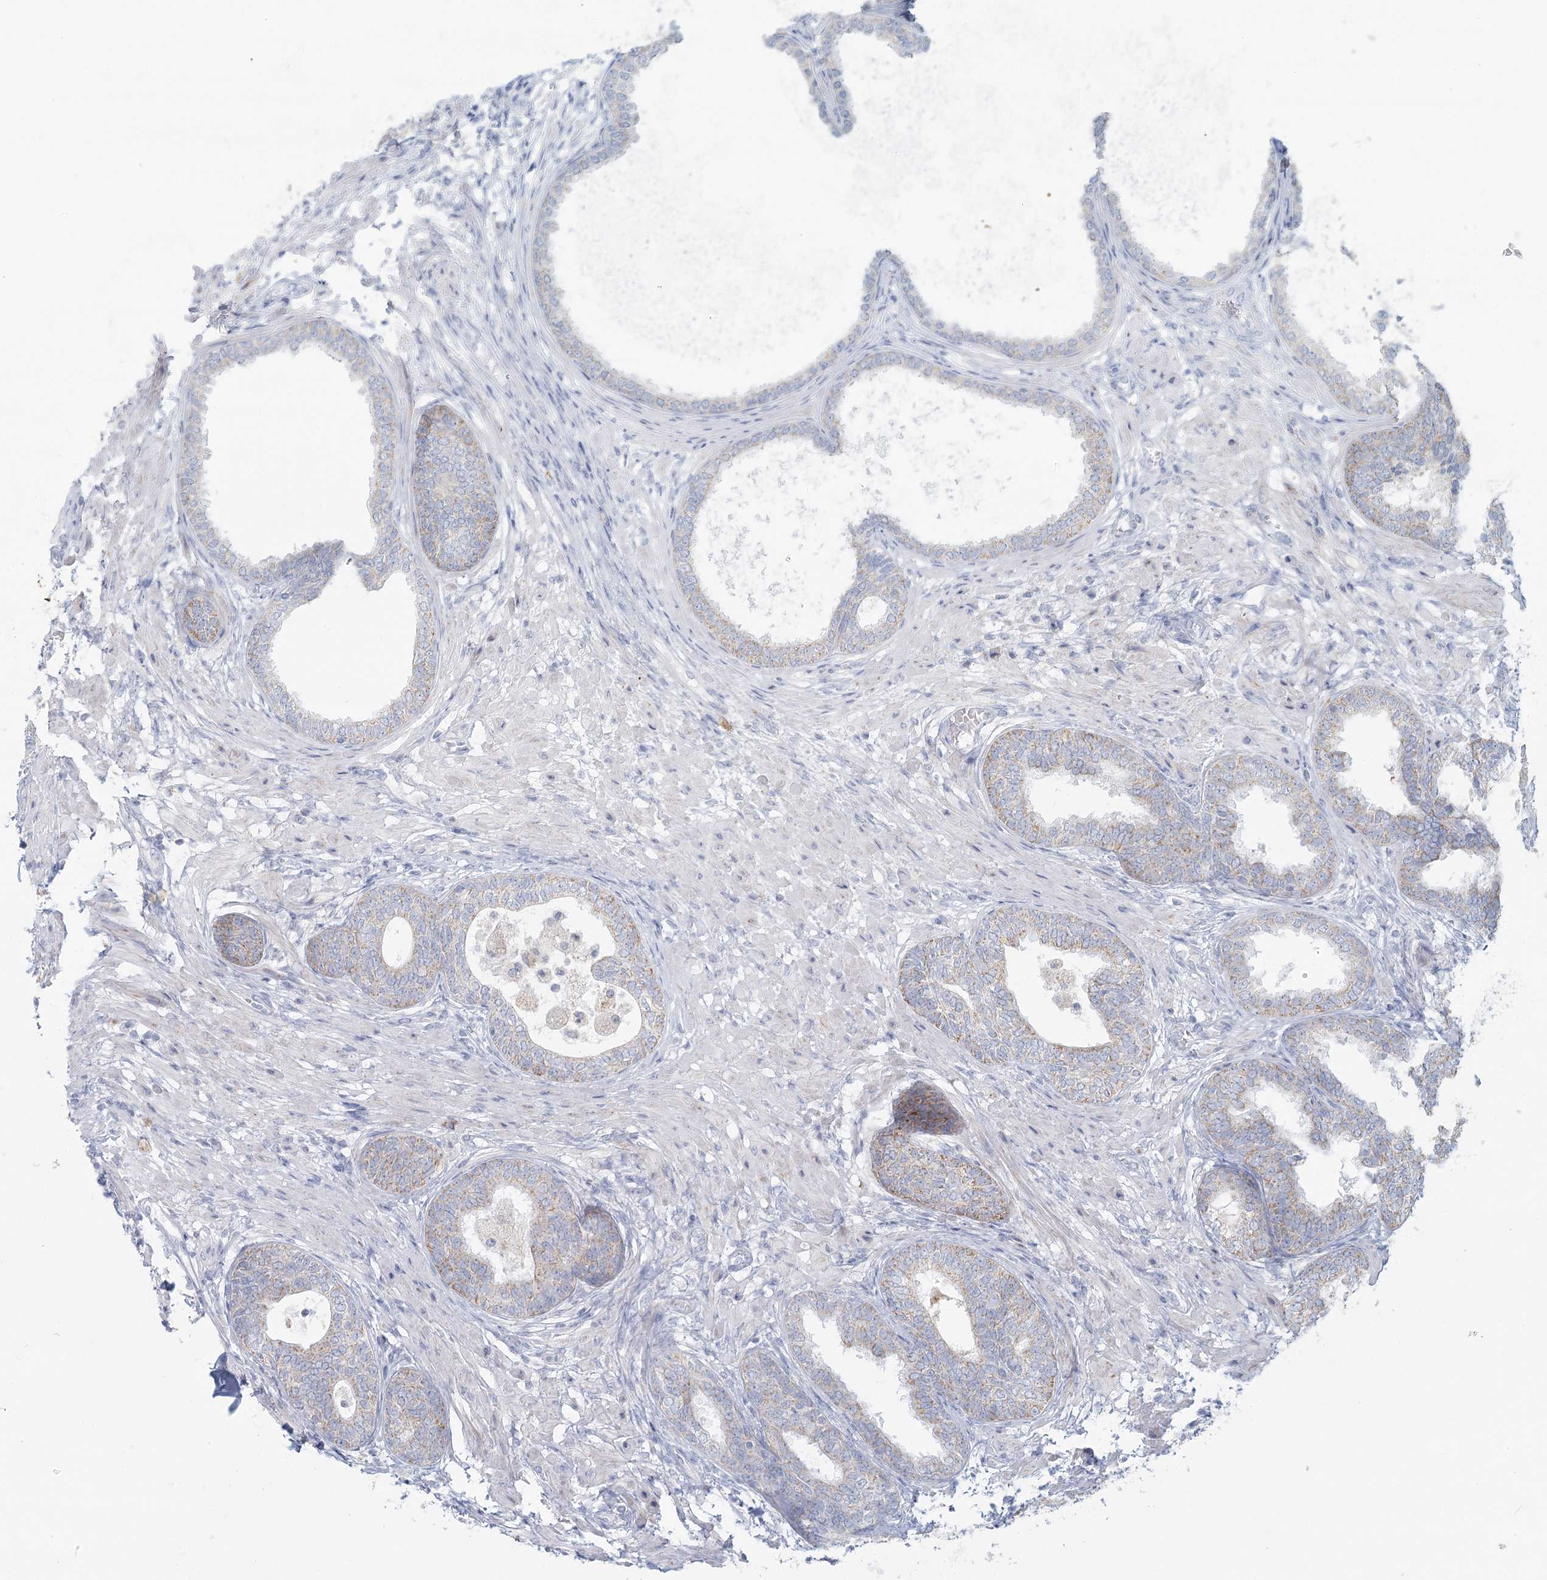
{"staining": {"intensity": "weak", "quantity": "<25%", "location": "cytoplasmic/membranous"}, "tissue": "prostate", "cell_type": "Glandular cells", "image_type": "normal", "snomed": [{"axis": "morphology", "description": "Normal tissue, NOS"}, {"axis": "topography", "description": "Prostate"}], "caption": "Human prostate stained for a protein using immunohistochemistry (IHC) shows no positivity in glandular cells.", "gene": "BPHL", "patient": {"sex": "male", "age": 76}}